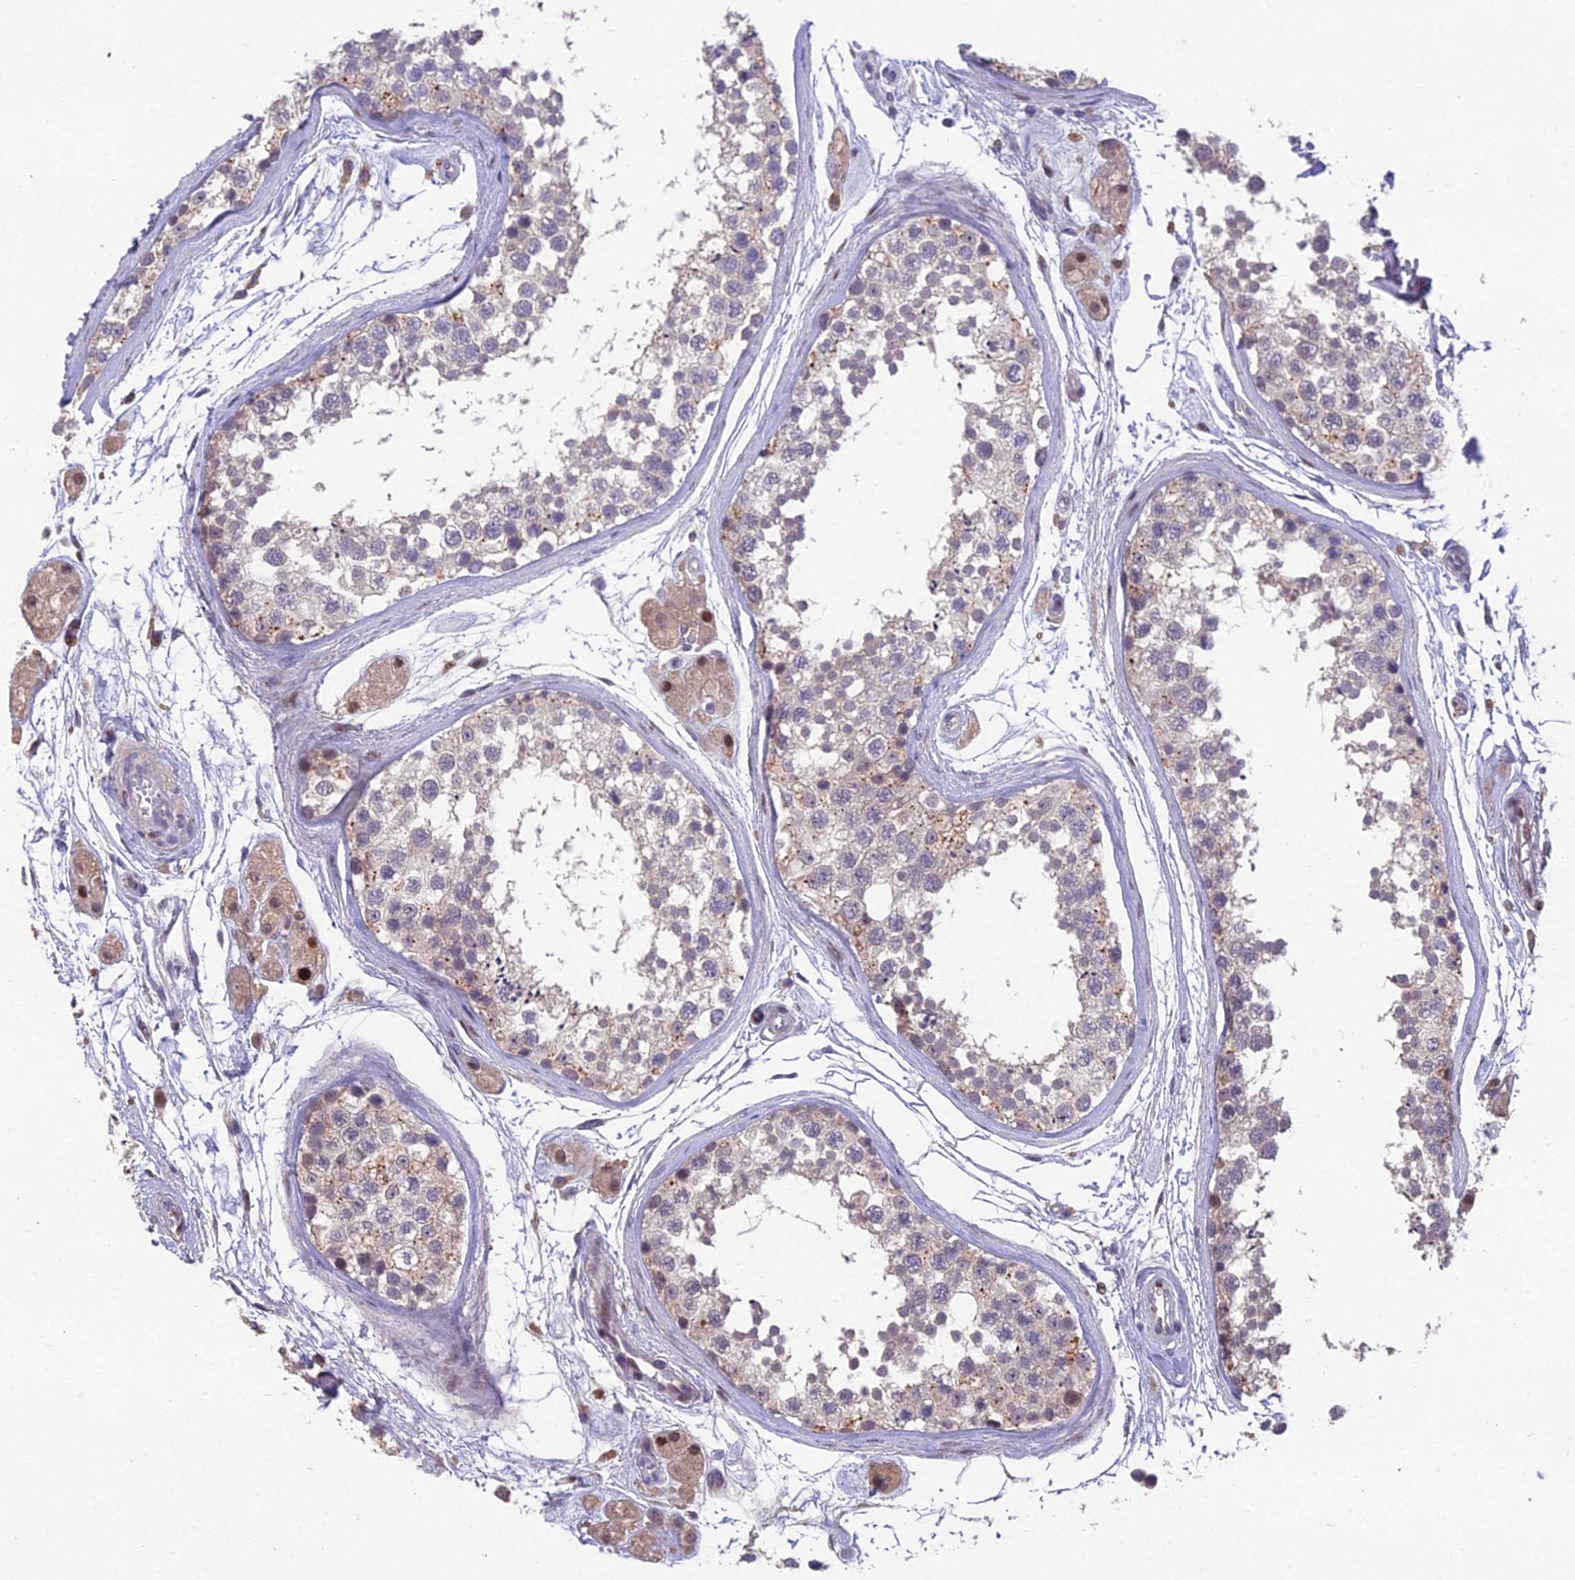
{"staining": {"intensity": "negative", "quantity": "none", "location": "none"}, "tissue": "testis", "cell_type": "Cells in seminiferous ducts", "image_type": "normal", "snomed": [{"axis": "morphology", "description": "Normal tissue, NOS"}, {"axis": "topography", "description": "Testis"}], "caption": "High magnification brightfield microscopy of benign testis stained with DAB (brown) and counterstained with hematoxylin (blue): cells in seminiferous ducts show no significant expression. (Stains: DAB (3,3'-diaminobenzidine) IHC with hematoxylin counter stain, Microscopy: brightfield microscopy at high magnification).", "gene": "PUS10", "patient": {"sex": "male", "age": 56}}